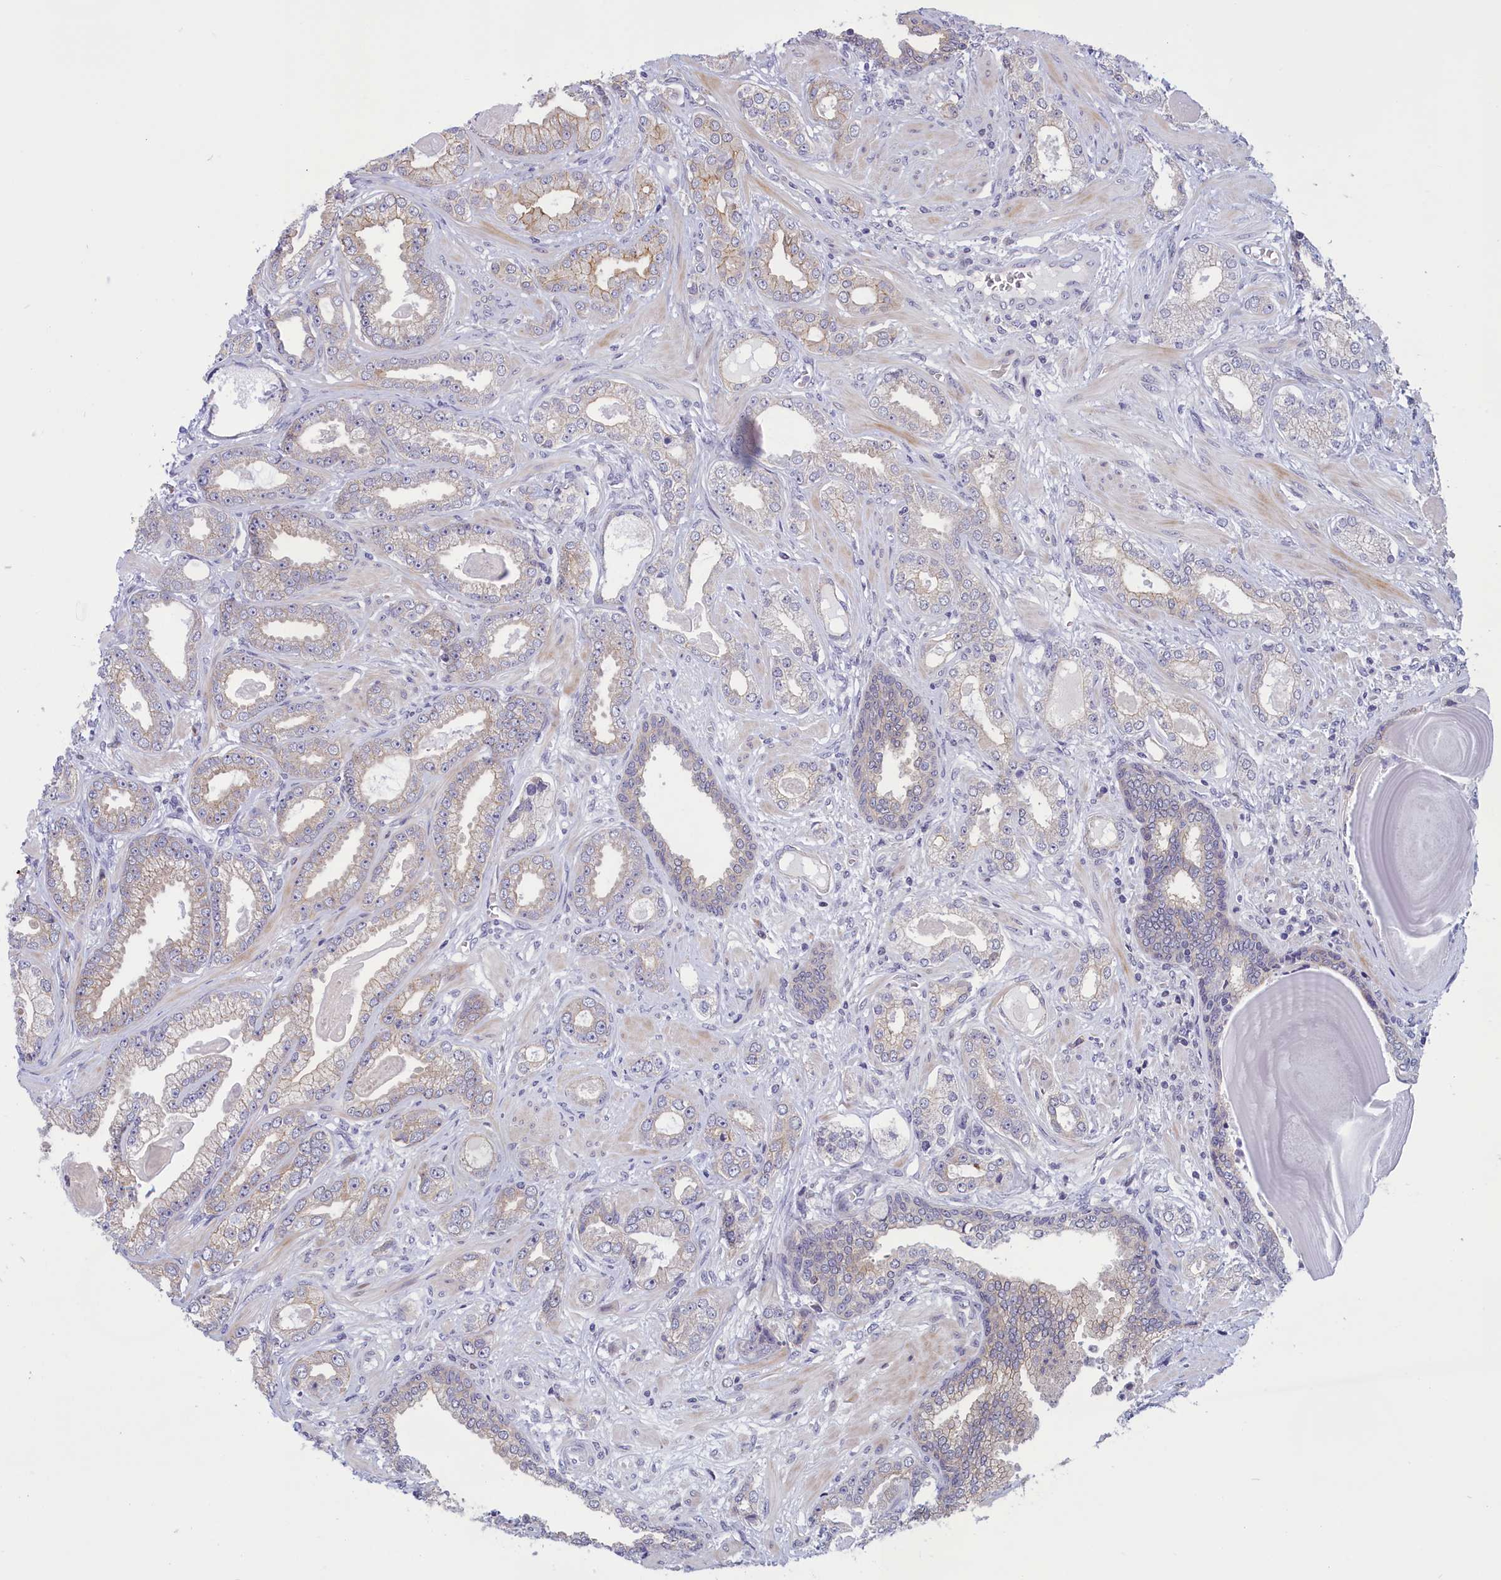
{"staining": {"intensity": "weak", "quantity": "<25%", "location": "cytoplasmic/membranous"}, "tissue": "prostate cancer", "cell_type": "Tumor cells", "image_type": "cancer", "snomed": [{"axis": "morphology", "description": "Adenocarcinoma, Low grade"}, {"axis": "topography", "description": "Prostate"}], "caption": "DAB immunohistochemical staining of human prostate cancer (low-grade adenocarcinoma) demonstrates no significant staining in tumor cells. (Stains: DAB immunohistochemistry (IHC) with hematoxylin counter stain, Microscopy: brightfield microscopy at high magnification).", "gene": "CORO2A", "patient": {"sex": "male", "age": 64}}